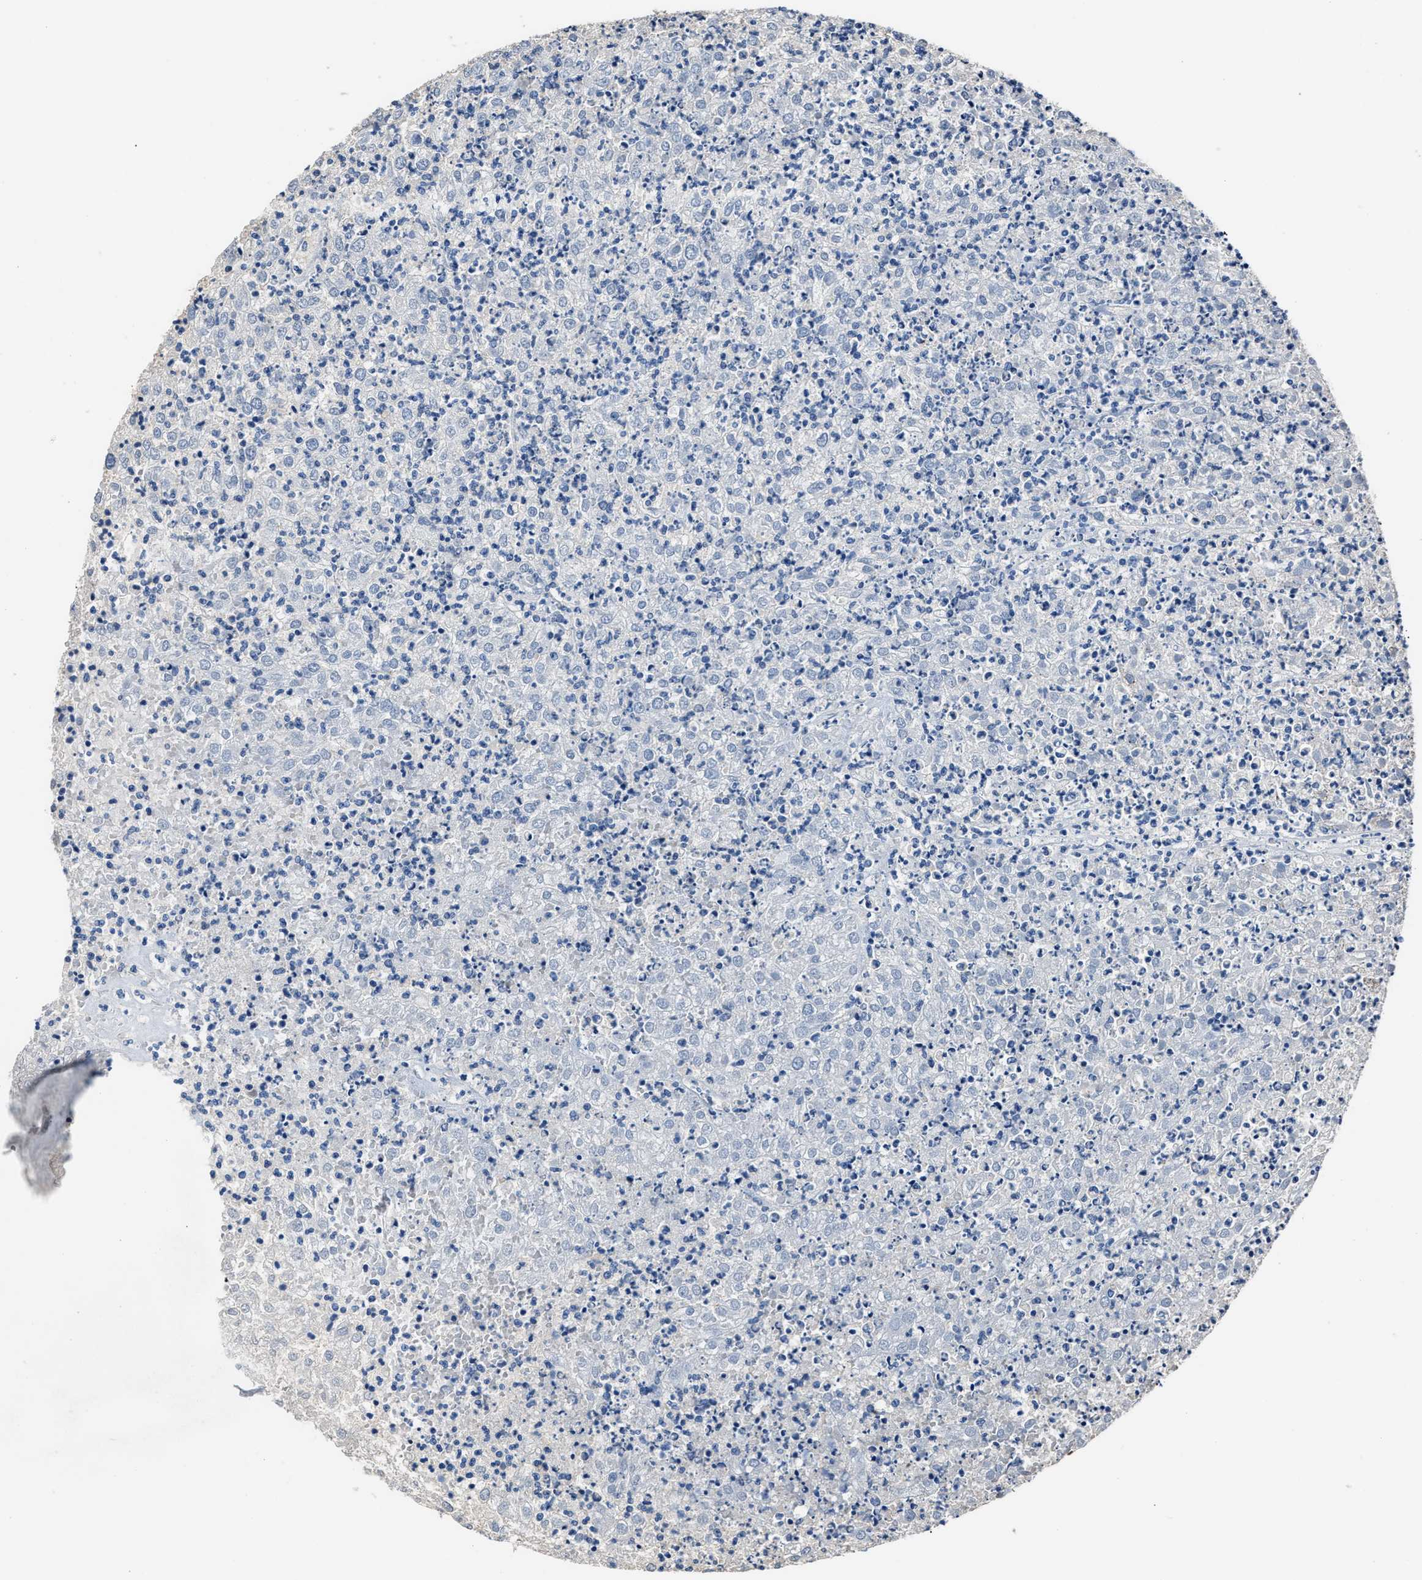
{"staining": {"intensity": "negative", "quantity": "none", "location": "none"}, "tissue": "renal cancer", "cell_type": "Tumor cells", "image_type": "cancer", "snomed": [{"axis": "morphology", "description": "Adenocarcinoma, NOS"}, {"axis": "topography", "description": "Kidney"}], "caption": "Tumor cells are negative for brown protein staining in adenocarcinoma (renal).", "gene": "DNAJC24", "patient": {"sex": "female", "age": 54}}